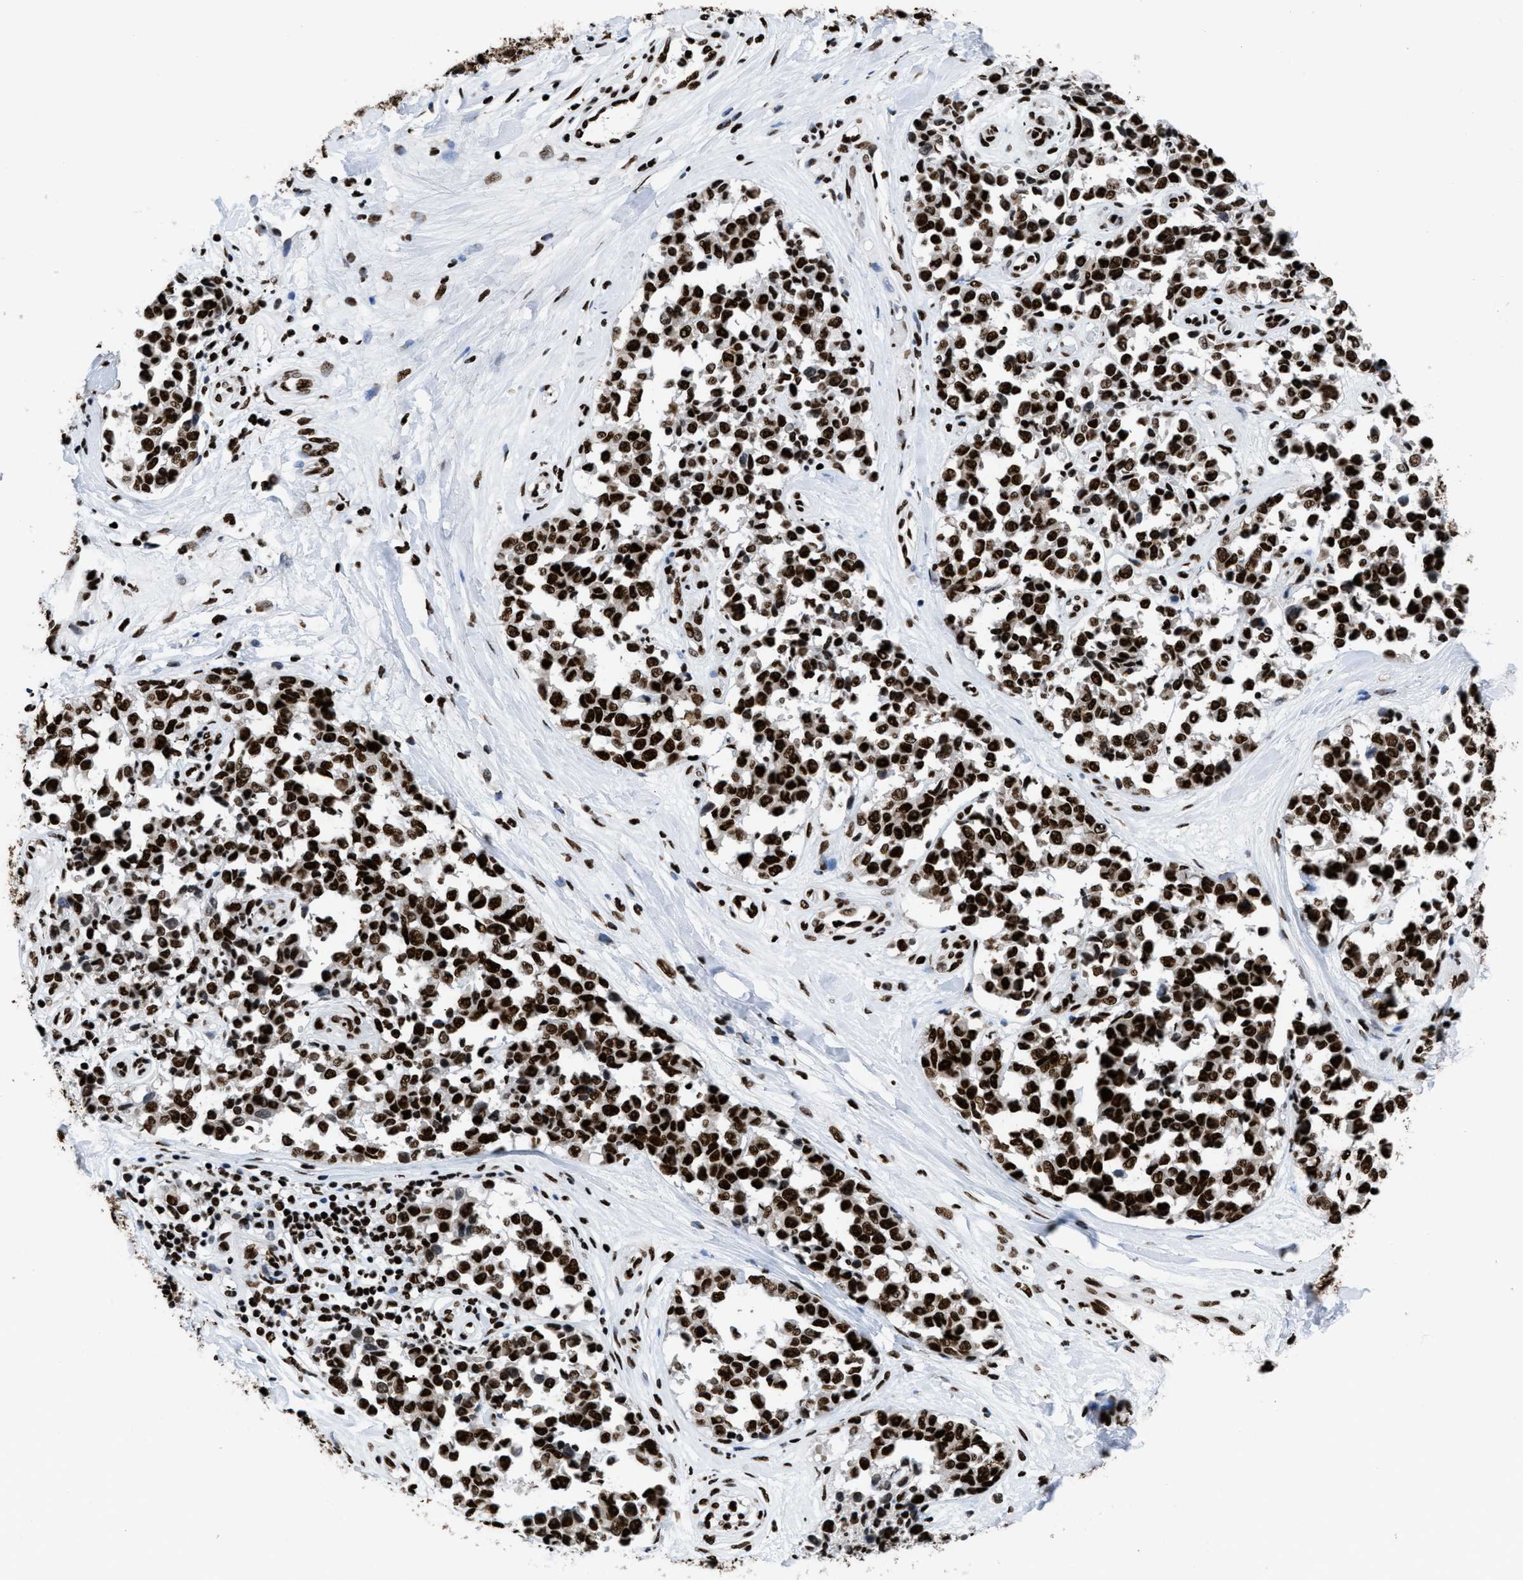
{"staining": {"intensity": "strong", "quantity": ">75%", "location": "nuclear"}, "tissue": "melanoma", "cell_type": "Tumor cells", "image_type": "cancer", "snomed": [{"axis": "morphology", "description": "Malignant melanoma, NOS"}, {"axis": "topography", "description": "Skin"}], "caption": "This histopathology image shows malignant melanoma stained with immunohistochemistry (IHC) to label a protein in brown. The nuclear of tumor cells show strong positivity for the protein. Nuclei are counter-stained blue.", "gene": "HNRNPM", "patient": {"sex": "female", "age": 64}}